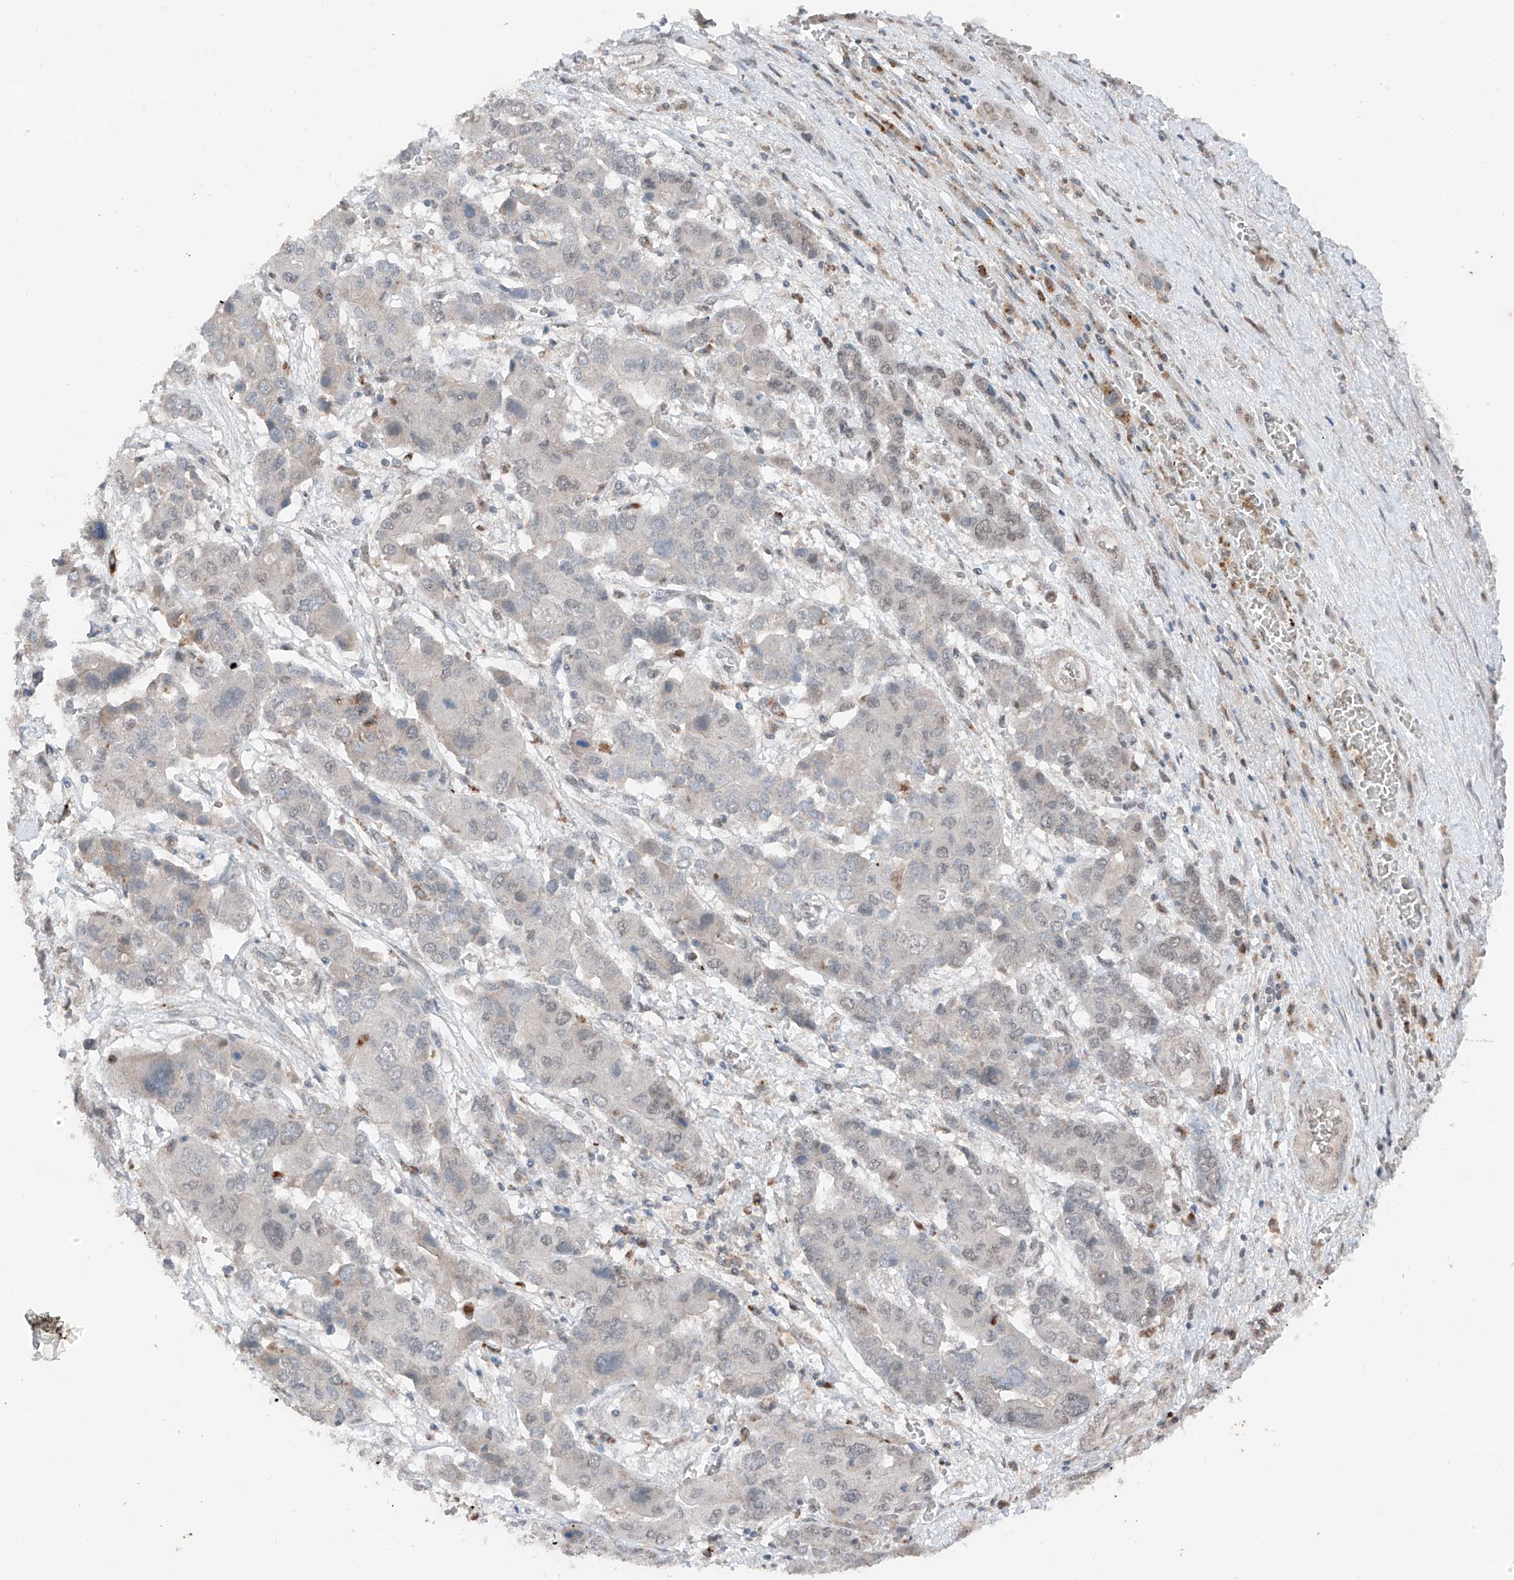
{"staining": {"intensity": "negative", "quantity": "none", "location": "none"}, "tissue": "liver cancer", "cell_type": "Tumor cells", "image_type": "cancer", "snomed": [{"axis": "morphology", "description": "Cholangiocarcinoma"}, {"axis": "topography", "description": "Liver"}], "caption": "An image of human liver cancer is negative for staining in tumor cells.", "gene": "TBX4", "patient": {"sex": "male", "age": 67}}